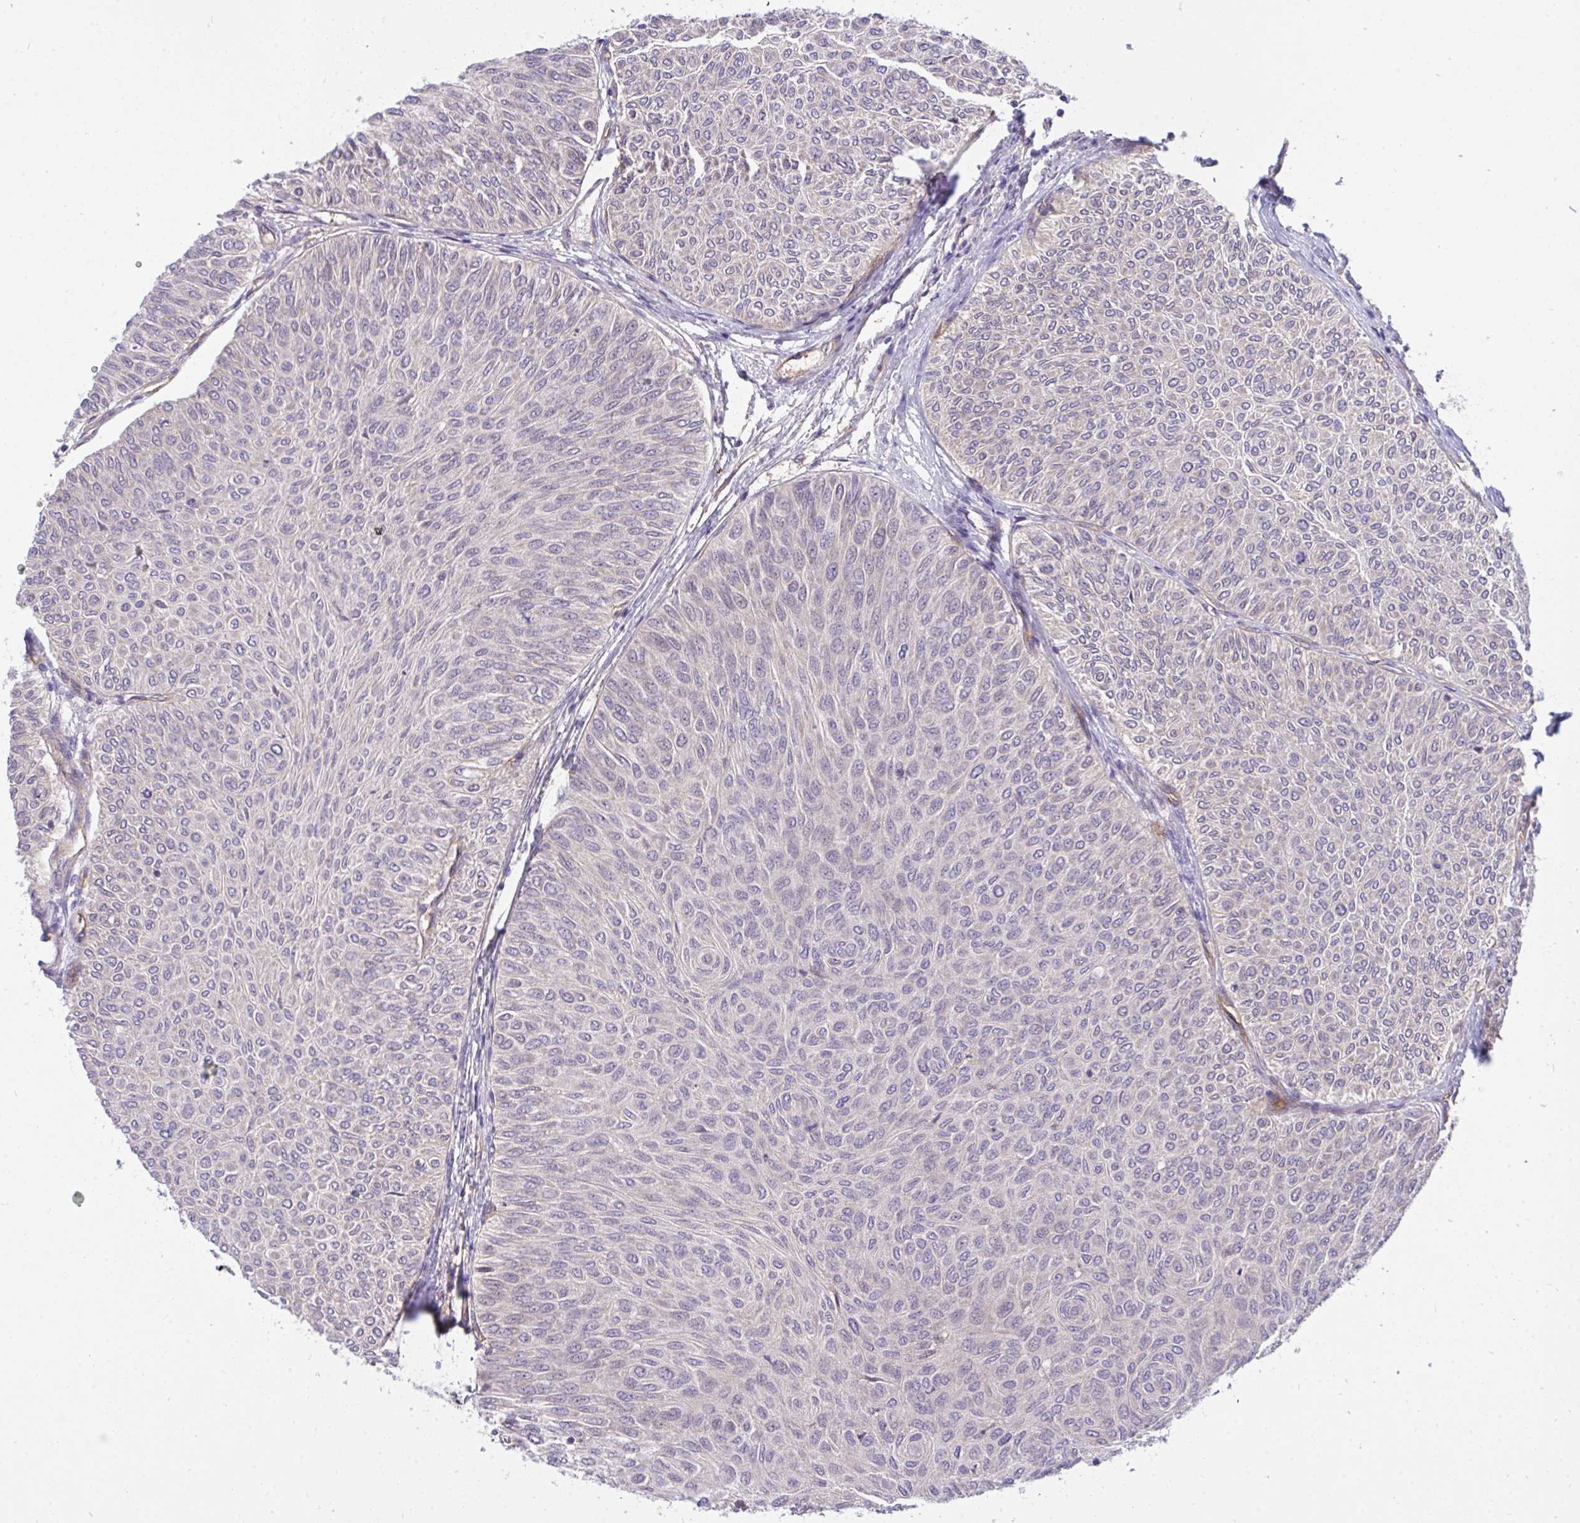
{"staining": {"intensity": "negative", "quantity": "none", "location": "none"}, "tissue": "urothelial cancer", "cell_type": "Tumor cells", "image_type": "cancer", "snomed": [{"axis": "morphology", "description": "Urothelial carcinoma, Low grade"}, {"axis": "topography", "description": "Urinary bladder"}], "caption": "The immunohistochemistry histopathology image has no significant staining in tumor cells of low-grade urothelial carcinoma tissue.", "gene": "C19orf54", "patient": {"sex": "male", "age": 78}}